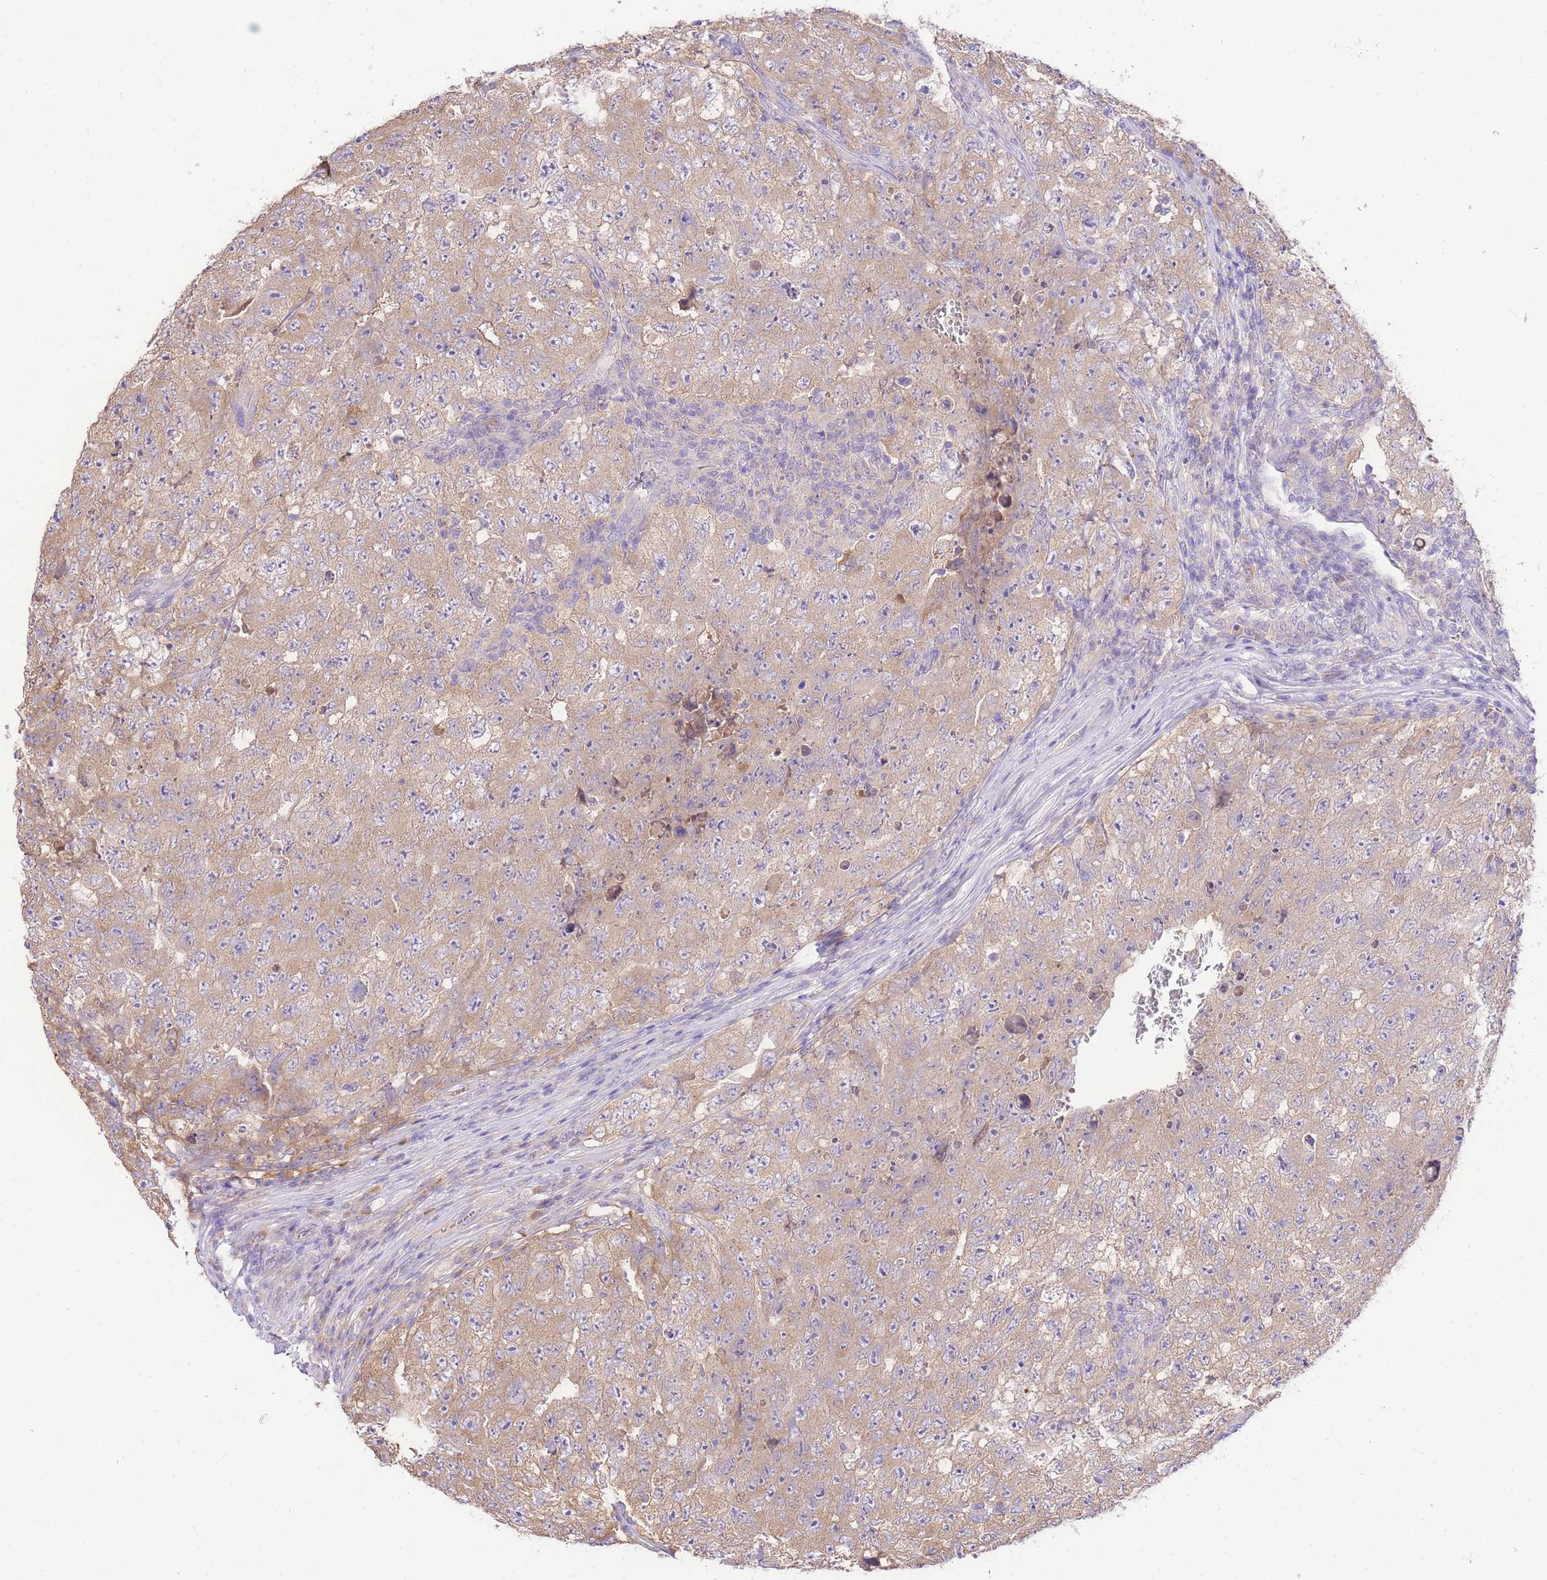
{"staining": {"intensity": "weak", "quantity": ">75%", "location": "cytoplasmic/membranous"}, "tissue": "testis cancer", "cell_type": "Tumor cells", "image_type": "cancer", "snomed": [{"axis": "morphology", "description": "Carcinoma, Embryonal, NOS"}, {"axis": "topography", "description": "Testis"}], "caption": "There is low levels of weak cytoplasmic/membranous positivity in tumor cells of embryonal carcinoma (testis), as demonstrated by immunohistochemical staining (brown color).", "gene": "LIPH", "patient": {"sex": "male", "age": 17}}